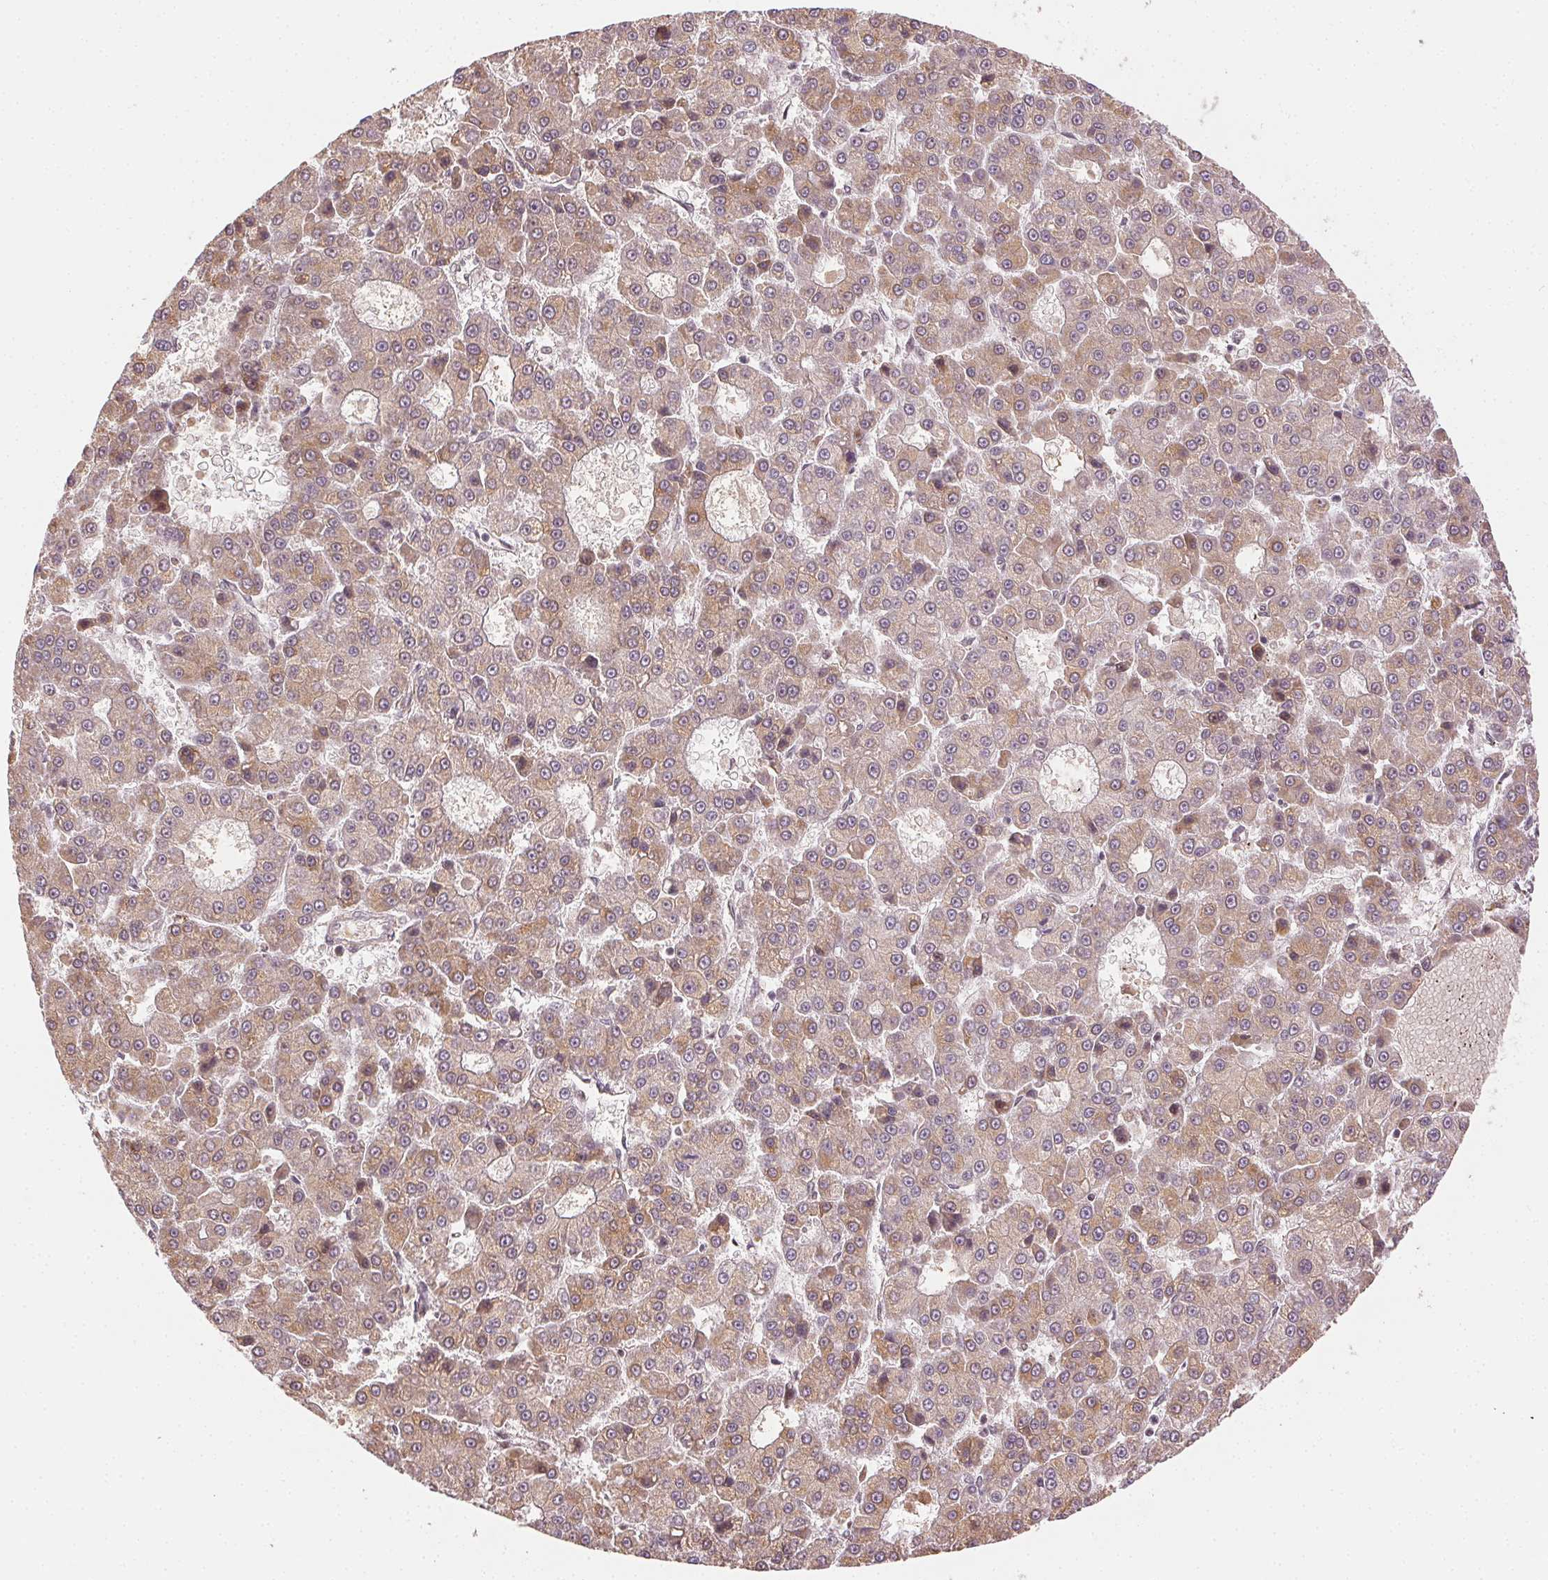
{"staining": {"intensity": "weak", "quantity": "25%-75%", "location": "cytoplasmic/membranous"}, "tissue": "liver cancer", "cell_type": "Tumor cells", "image_type": "cancer", "snomed": [{"axis": "morphology", "description": "Carcinoma, Hepatocellular, NOS"}, {"axis": "topography", "description": "Liver"}], "caption": "Protein positivity by IHC reveals weak cytoplasmic/membranous staining in approximately 25%-75% of tumor cells in liver cancer.", "gene": "TREML4", "patient": {"sex": "male", "age": 70}}